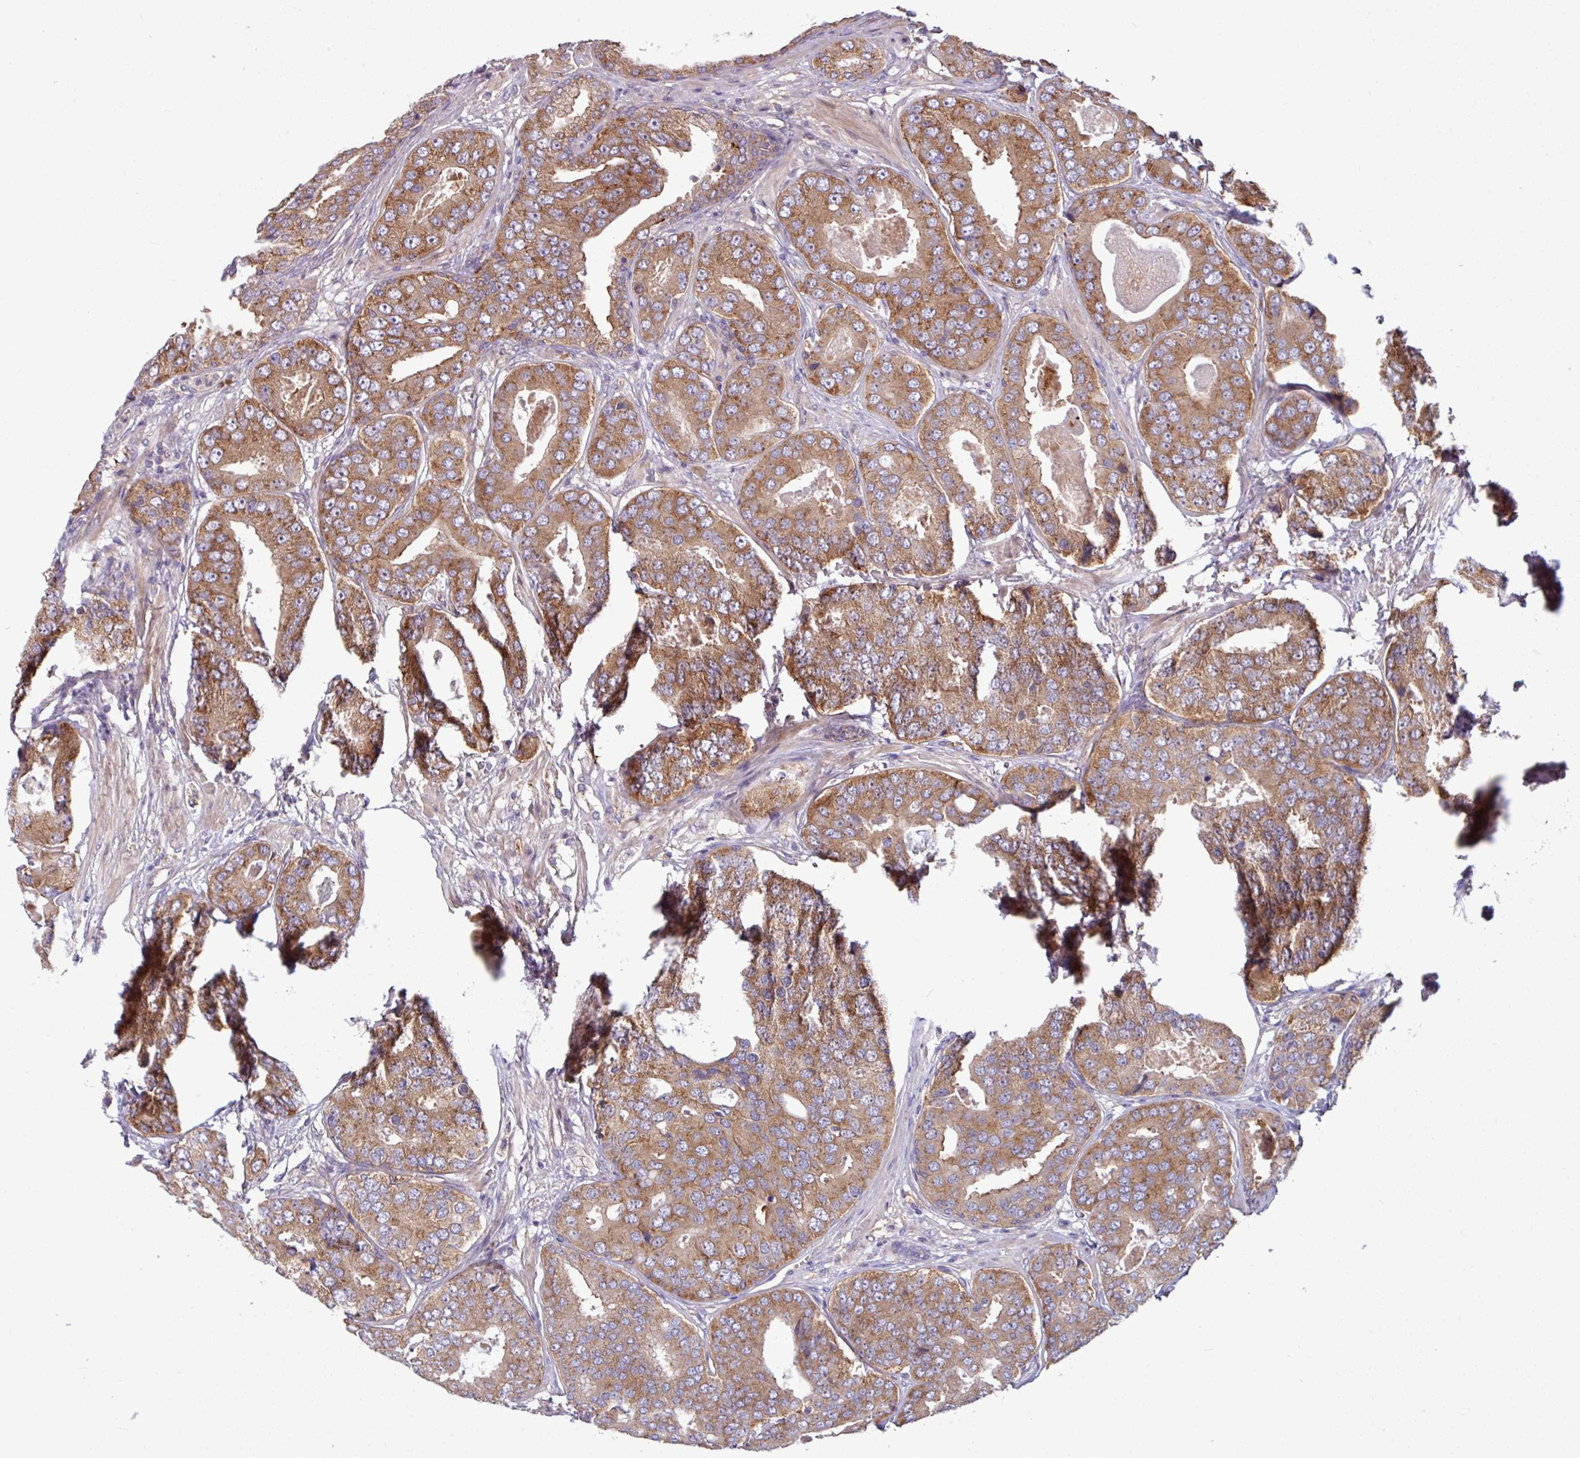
{"staining": {"intensity": "moderate", "quantity": ">75%", "location": "cytoplasmic/membranous"}, "tissue": "prostate cancer", "cell_type": "Tumor cells", "image_type": "cancer", "snomed": [{"axis": "morphology", "description": "Adenocarcinoma, High grade"}, {"axis": "topography", "description": "Prostate"}], "caption": "Immunohistochemistry staining of prostate adenocarcinoma (high-grade), which demonstrates medium levels of moderate cytoplasmic/membranous positivity in approximately >75% of tumor cells indicating moderate cytoplasmic/membranous protein positivity. The staining was performed using DAB (3,3'-diaminobenzidine) (brown) for protein detection and nuclei were counterstained in hematoxylin (blue).", "gene": "LSM12", "patient": {"sex": "male", "age": 71}}